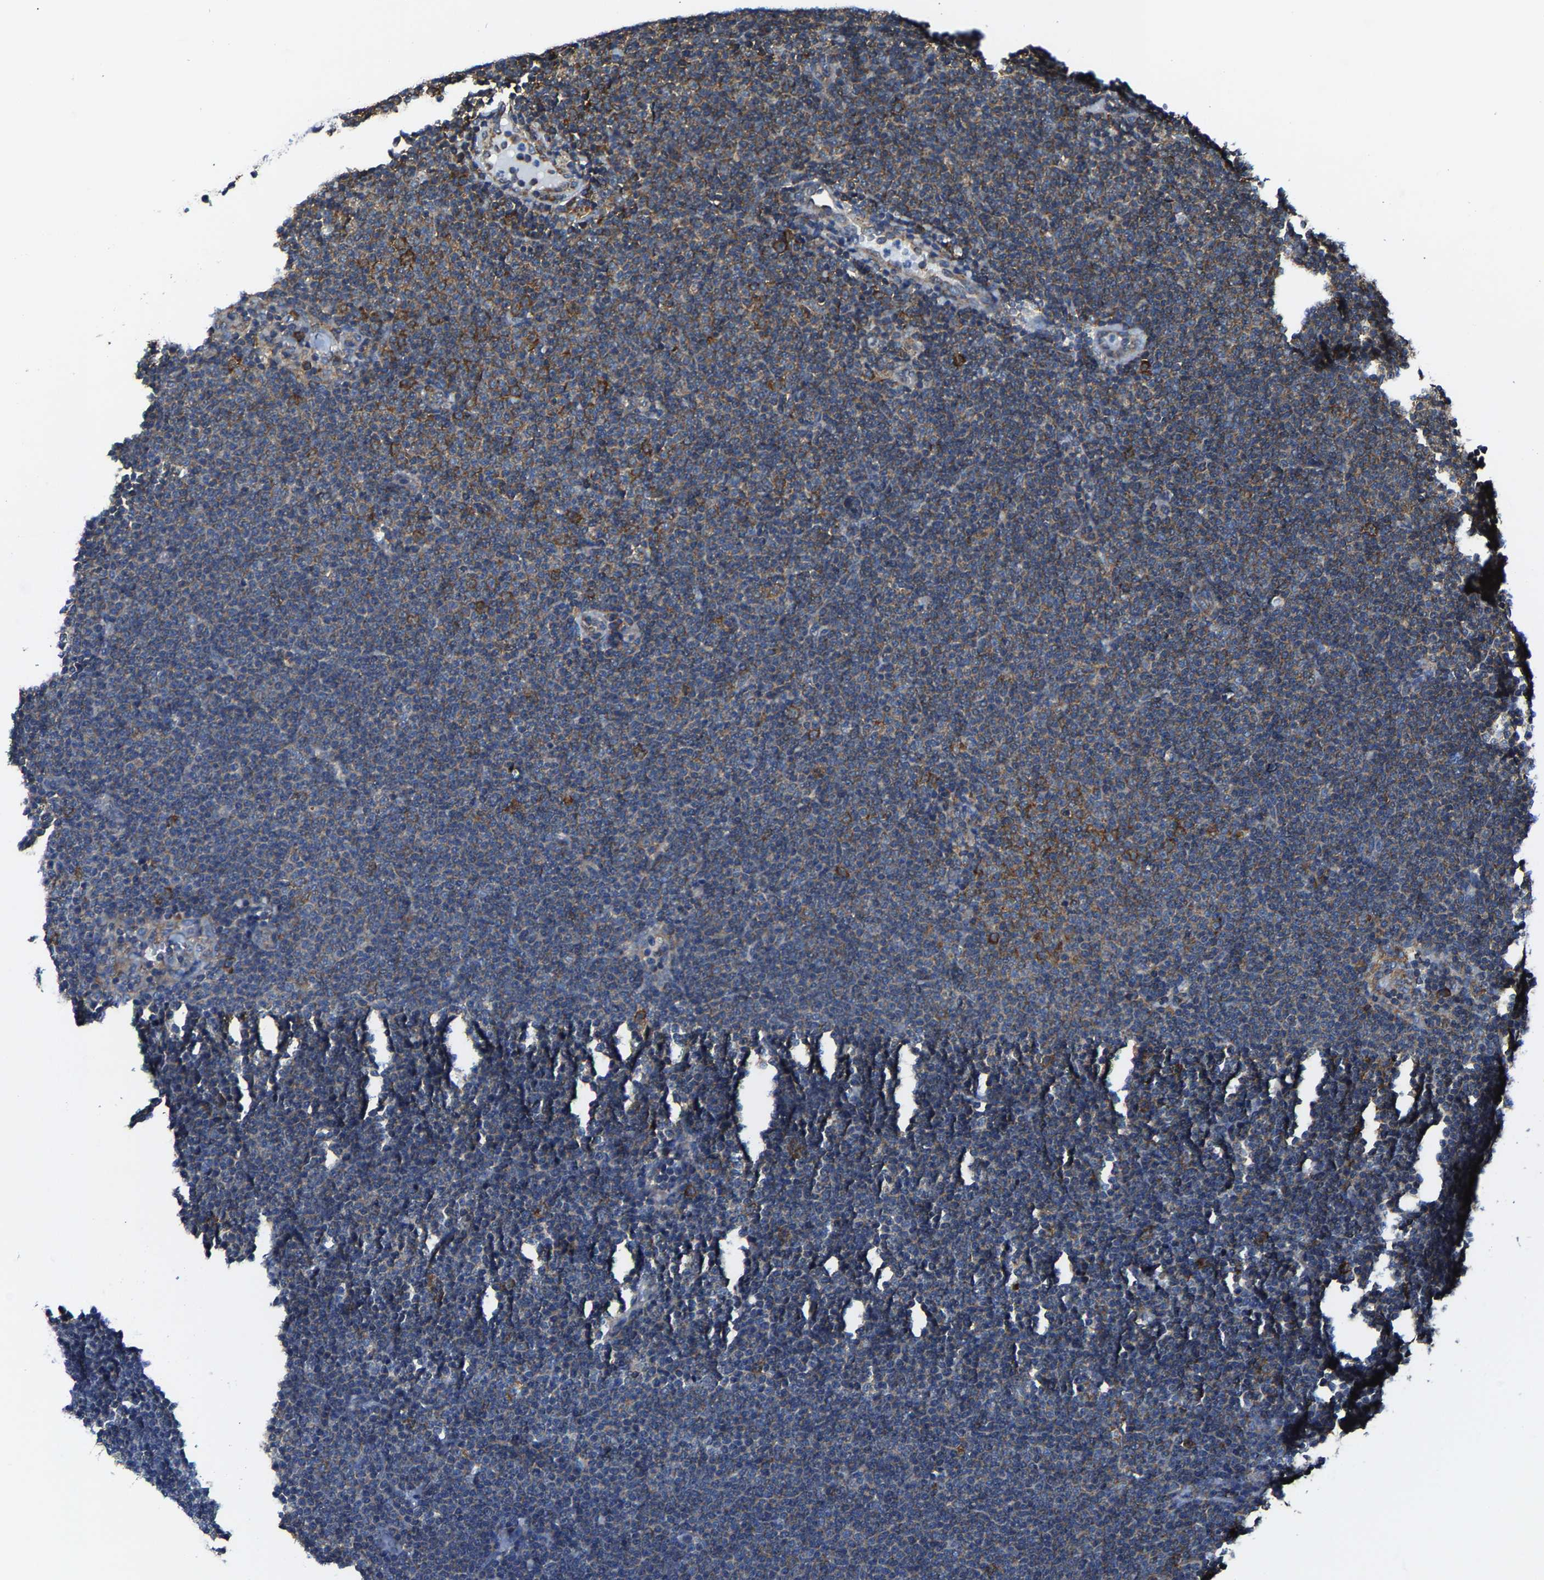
{"staining": {"intensity": "strong", "quantity": "<25%", "location": "cytoplasmic/membranous"}, "tissue": "lymphoma", "cell_type": "Tumor cells", "image_type": "cancer", "snomed": [{"axis": "morphology", "description": "Malignant lymphoma, non-Hodgkin's type, Low grade"}, {"axis": "topography", "description": "Lymph node"}], "caption": "Strong cytoplasmic/membranous expression for a protein is present in about <25% of tumor cells of low-grade malignant lymphoma, non-Hodgkin's type using immunohistochemistry.", "gene": "G3BP2", "patient": {"sex": "female", "age": 53}}